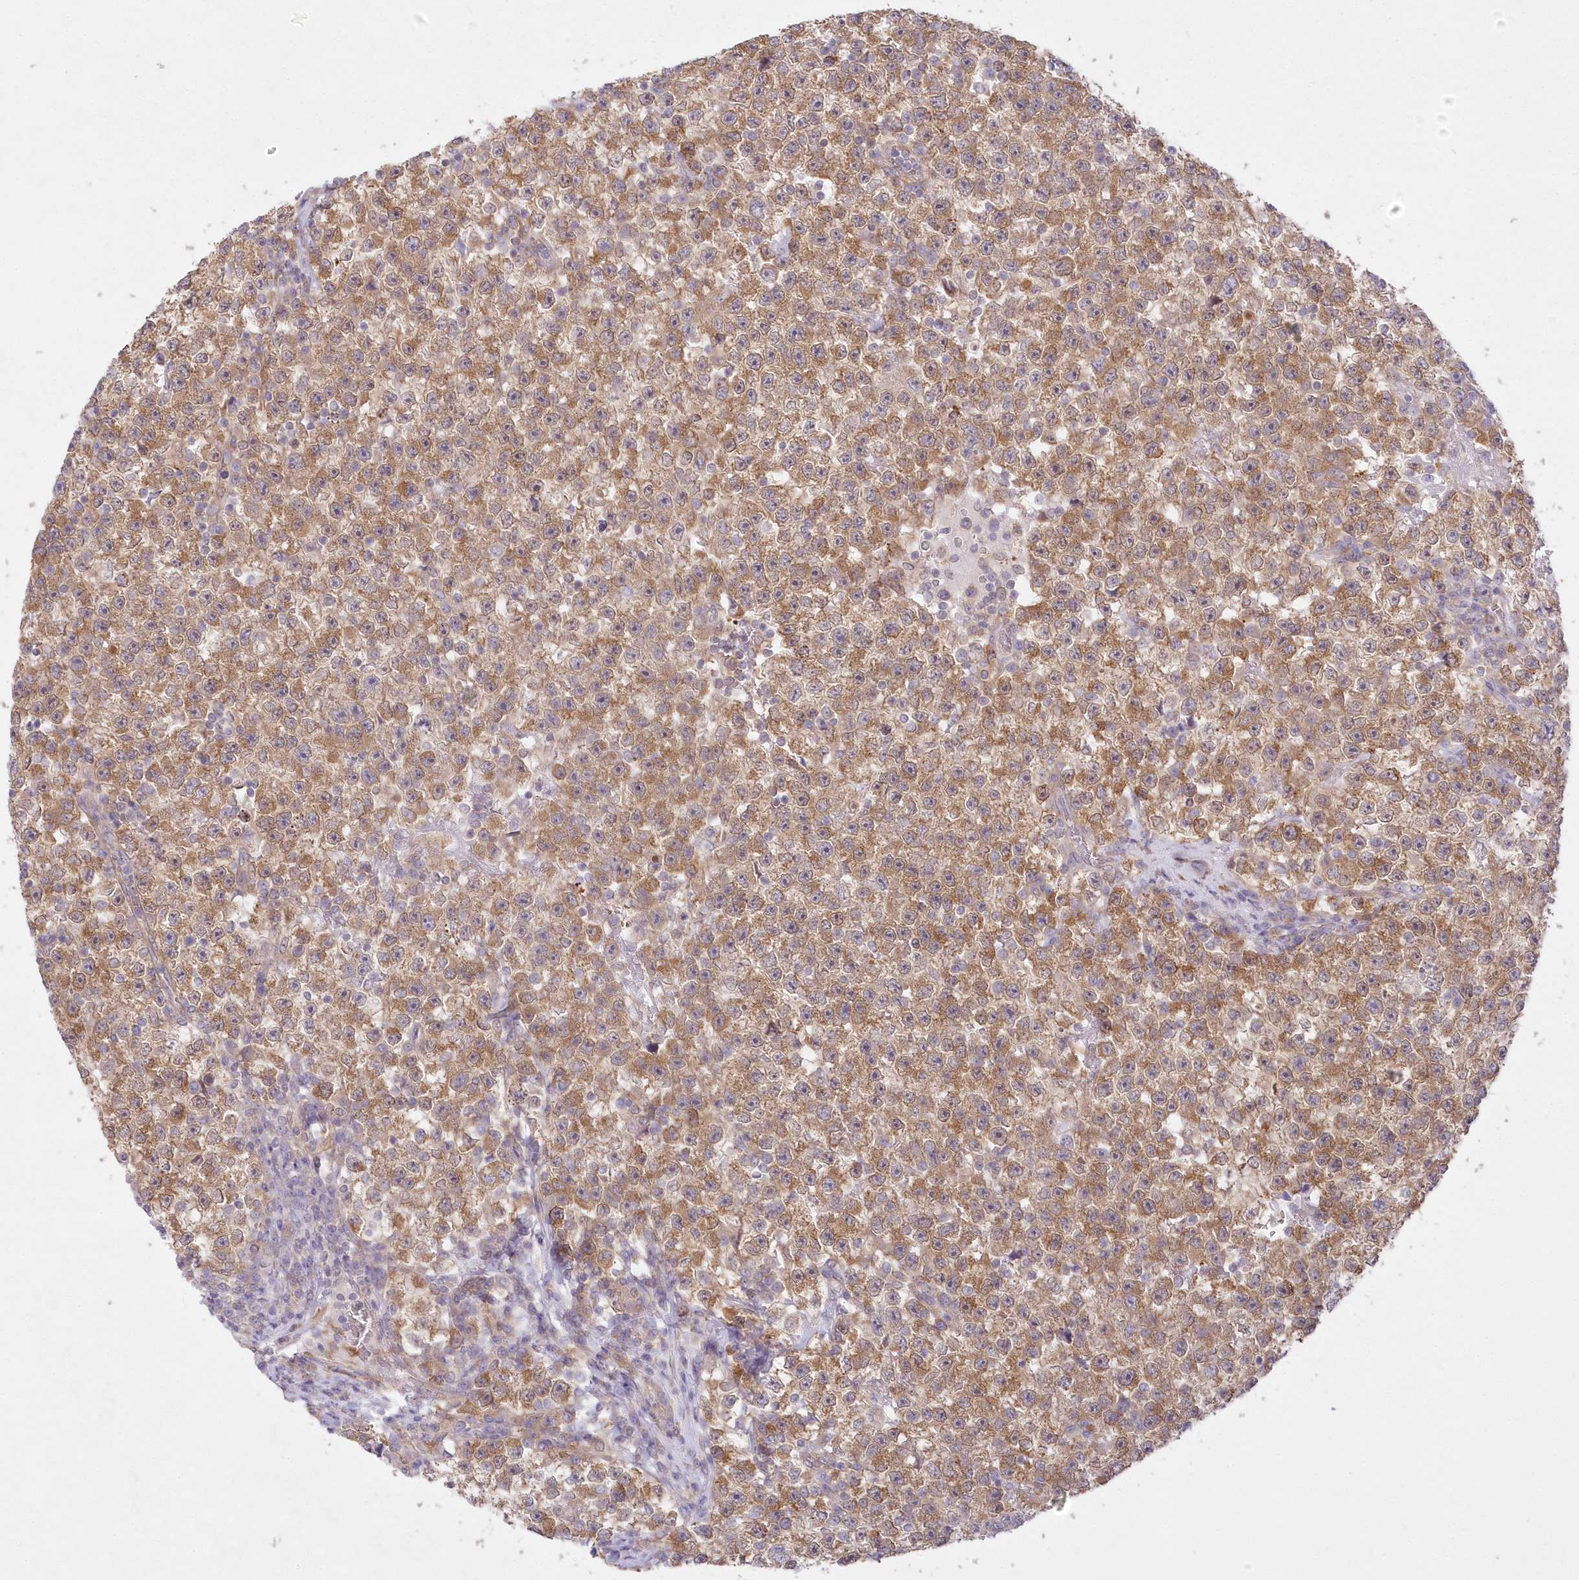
{"staining": {"intensity": "moderate", "quantity": ">75%", "location": "cytoplasmic/membranous"}, "tissue": "testis cancer", "cell_type": "Tumor cells", "image_type": "cancer", "snomed": [{"axis": "morphology", "description": "Seminoma, NOS"}, {"axis": "topography", "description": "Testis"}], "caption": "About >75% of tumor cells in testis cancer (seminoma) display moderate cytoplasmic/membranous protein expression as visualized by brown immunohistochemical staining.", "gene": "RNPEP", "patient": {"sex": "male", "age": 22}}